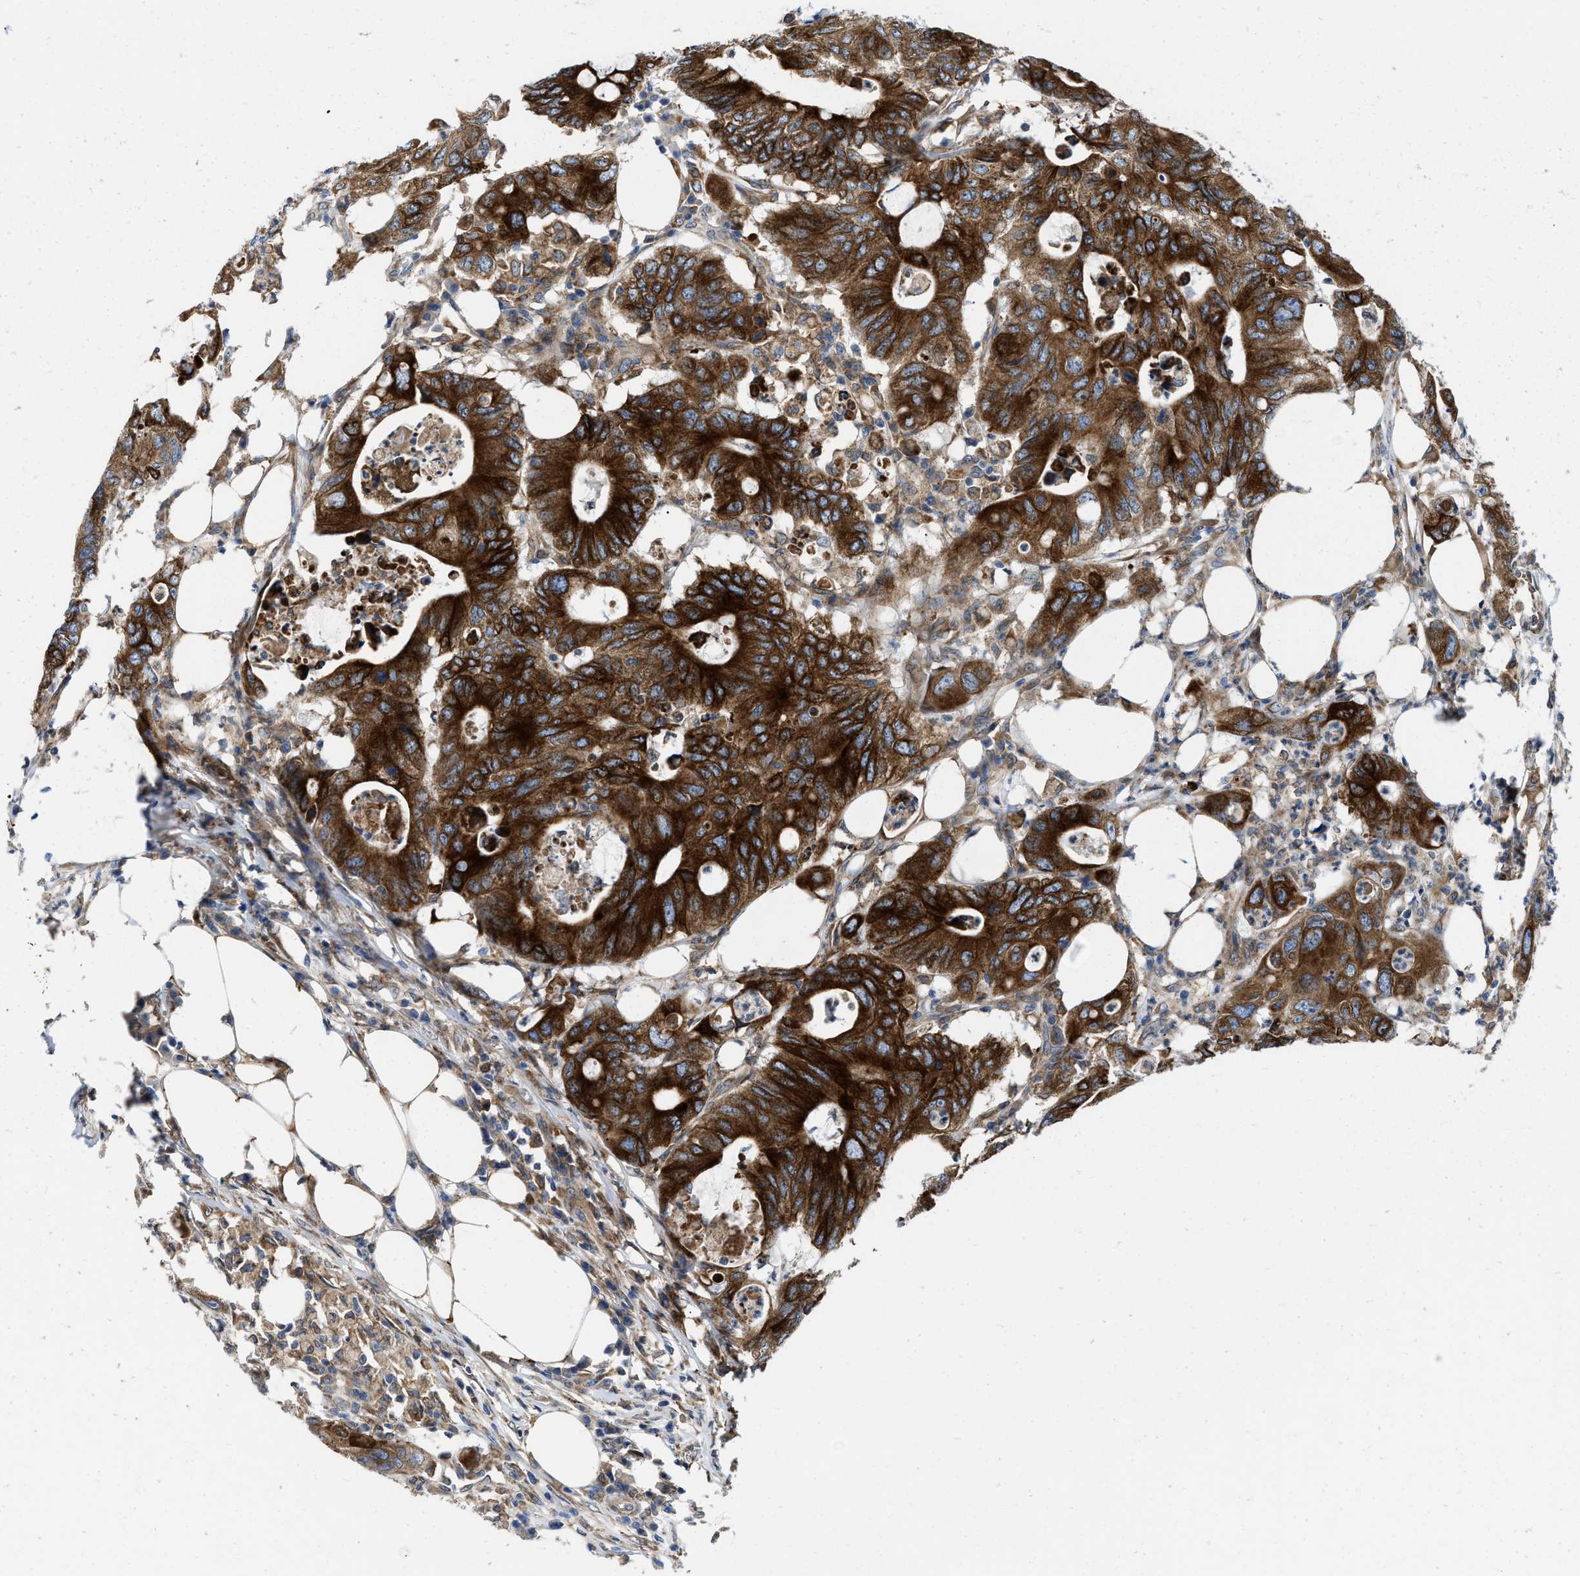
{"staining": {"intensity": "strong", "quantity": ">75%", "location": "cytoplasmic/membranous"}, "tissue": "colorectal cancer", "cell_type": "Tumor cells", "image_type": "cancer", "snomed": [{"axis": "morphology", "description": "Adenocarcinoma, NOS"}, {"axis": "topography", "description": "Colon"}], "caption": "Human colorectal cancer (adenocarcinoma) stained with a protein marker displays strong staining in tumor cells.", "gene": "ERLIN2", "patient": {"sex": "male", "age": 71}}